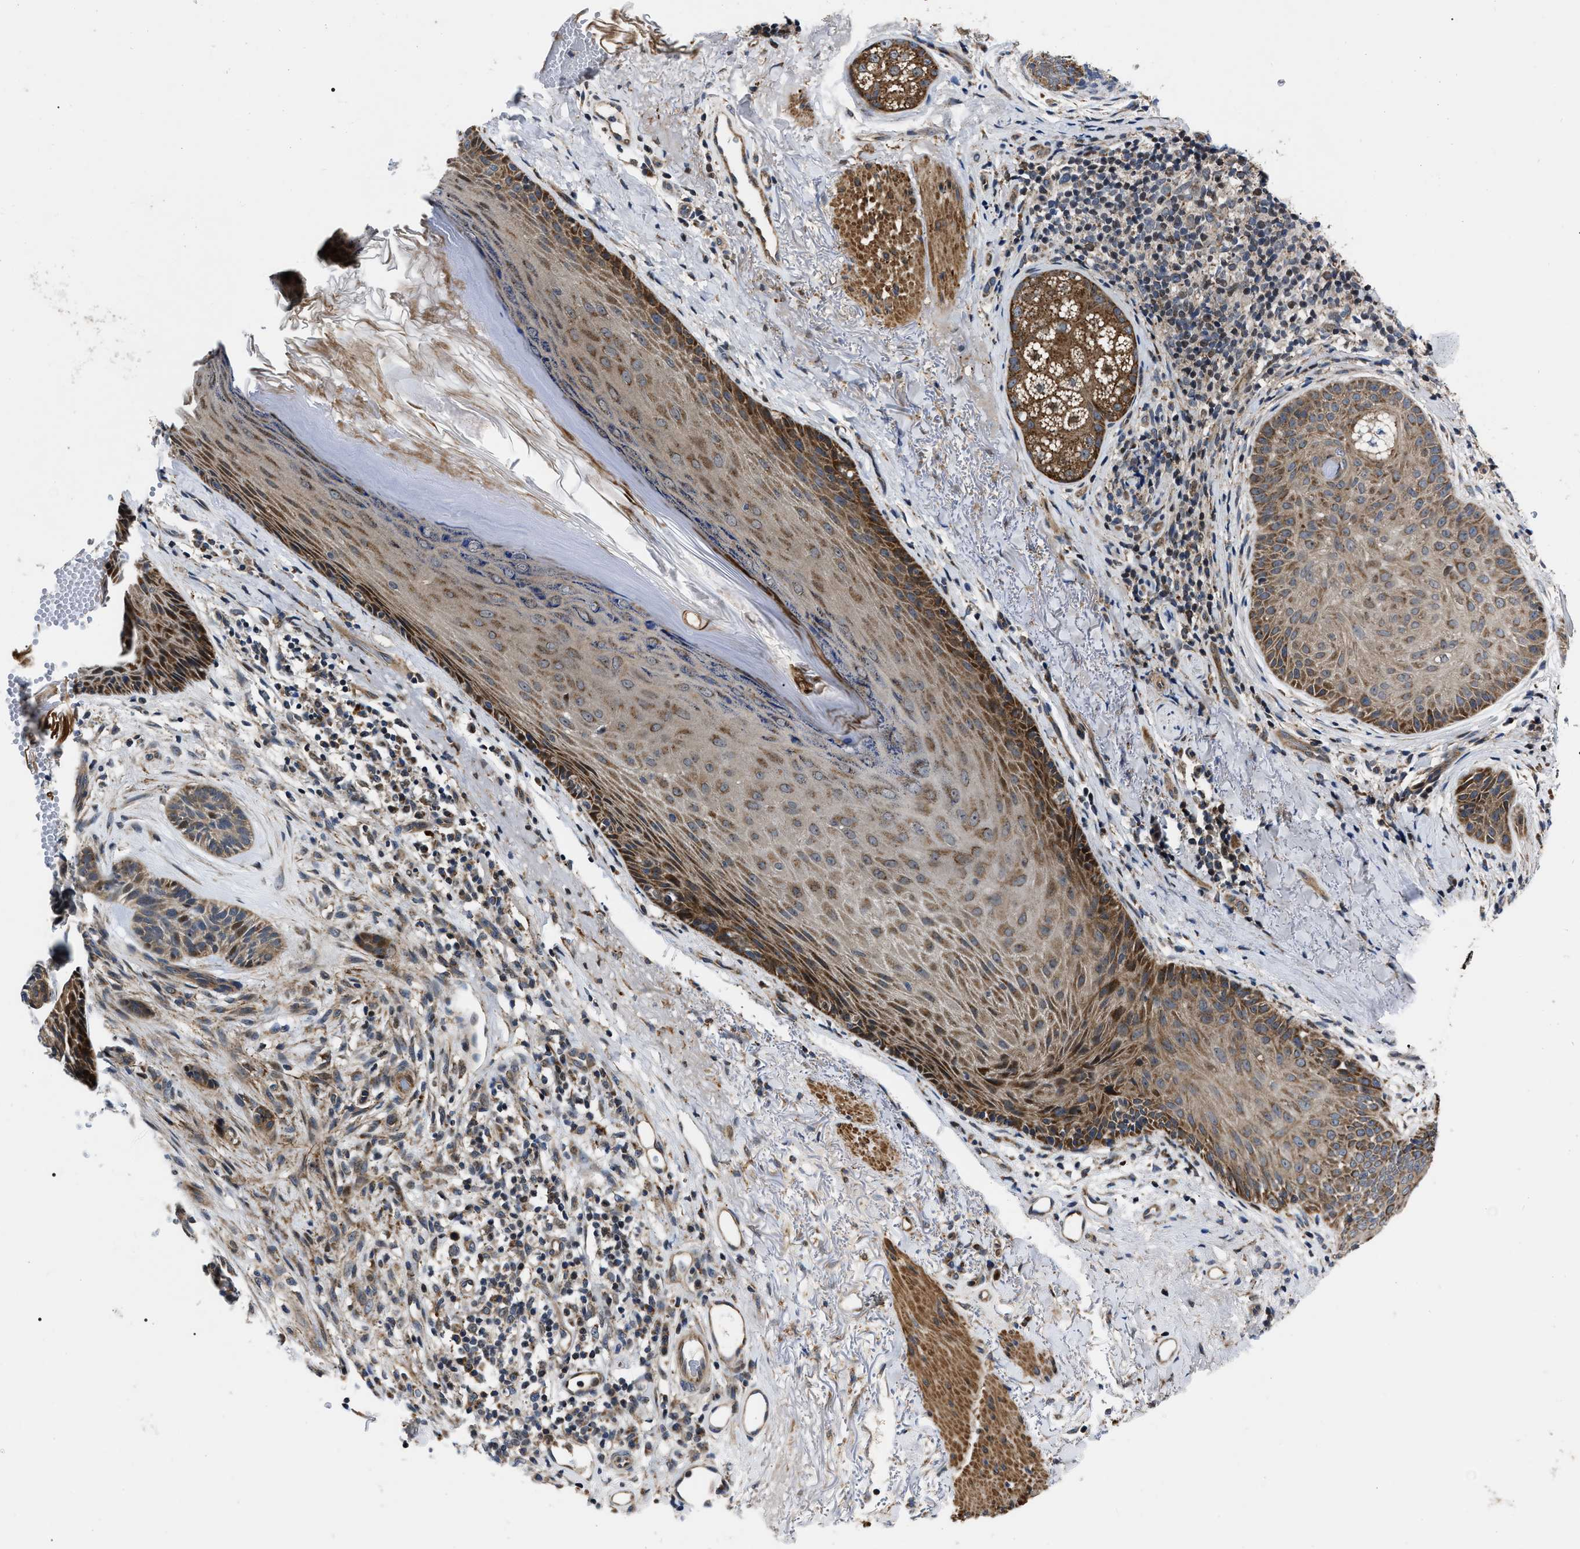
{"staining": {"intensity": "moderate", "quantity": ">75%", "location": "cytoplasmic/membranous"}, "tissue": "skin cancer", "cell_type": "Tumor cells", "image_type": "cancer", "snomed": [{"axis": "morphology", "description": "Basal cell carcinoma"}, {"axis": "topography", "description": "Skin"}], "caption": "A medium amount of moderate cytoplasmic/membranous positivity is present in about >75% of tumor cells in skin basal cell carcinoma tissue.", "gene": "PPWD1", "patient": {"sex": "male", "age": 55}}